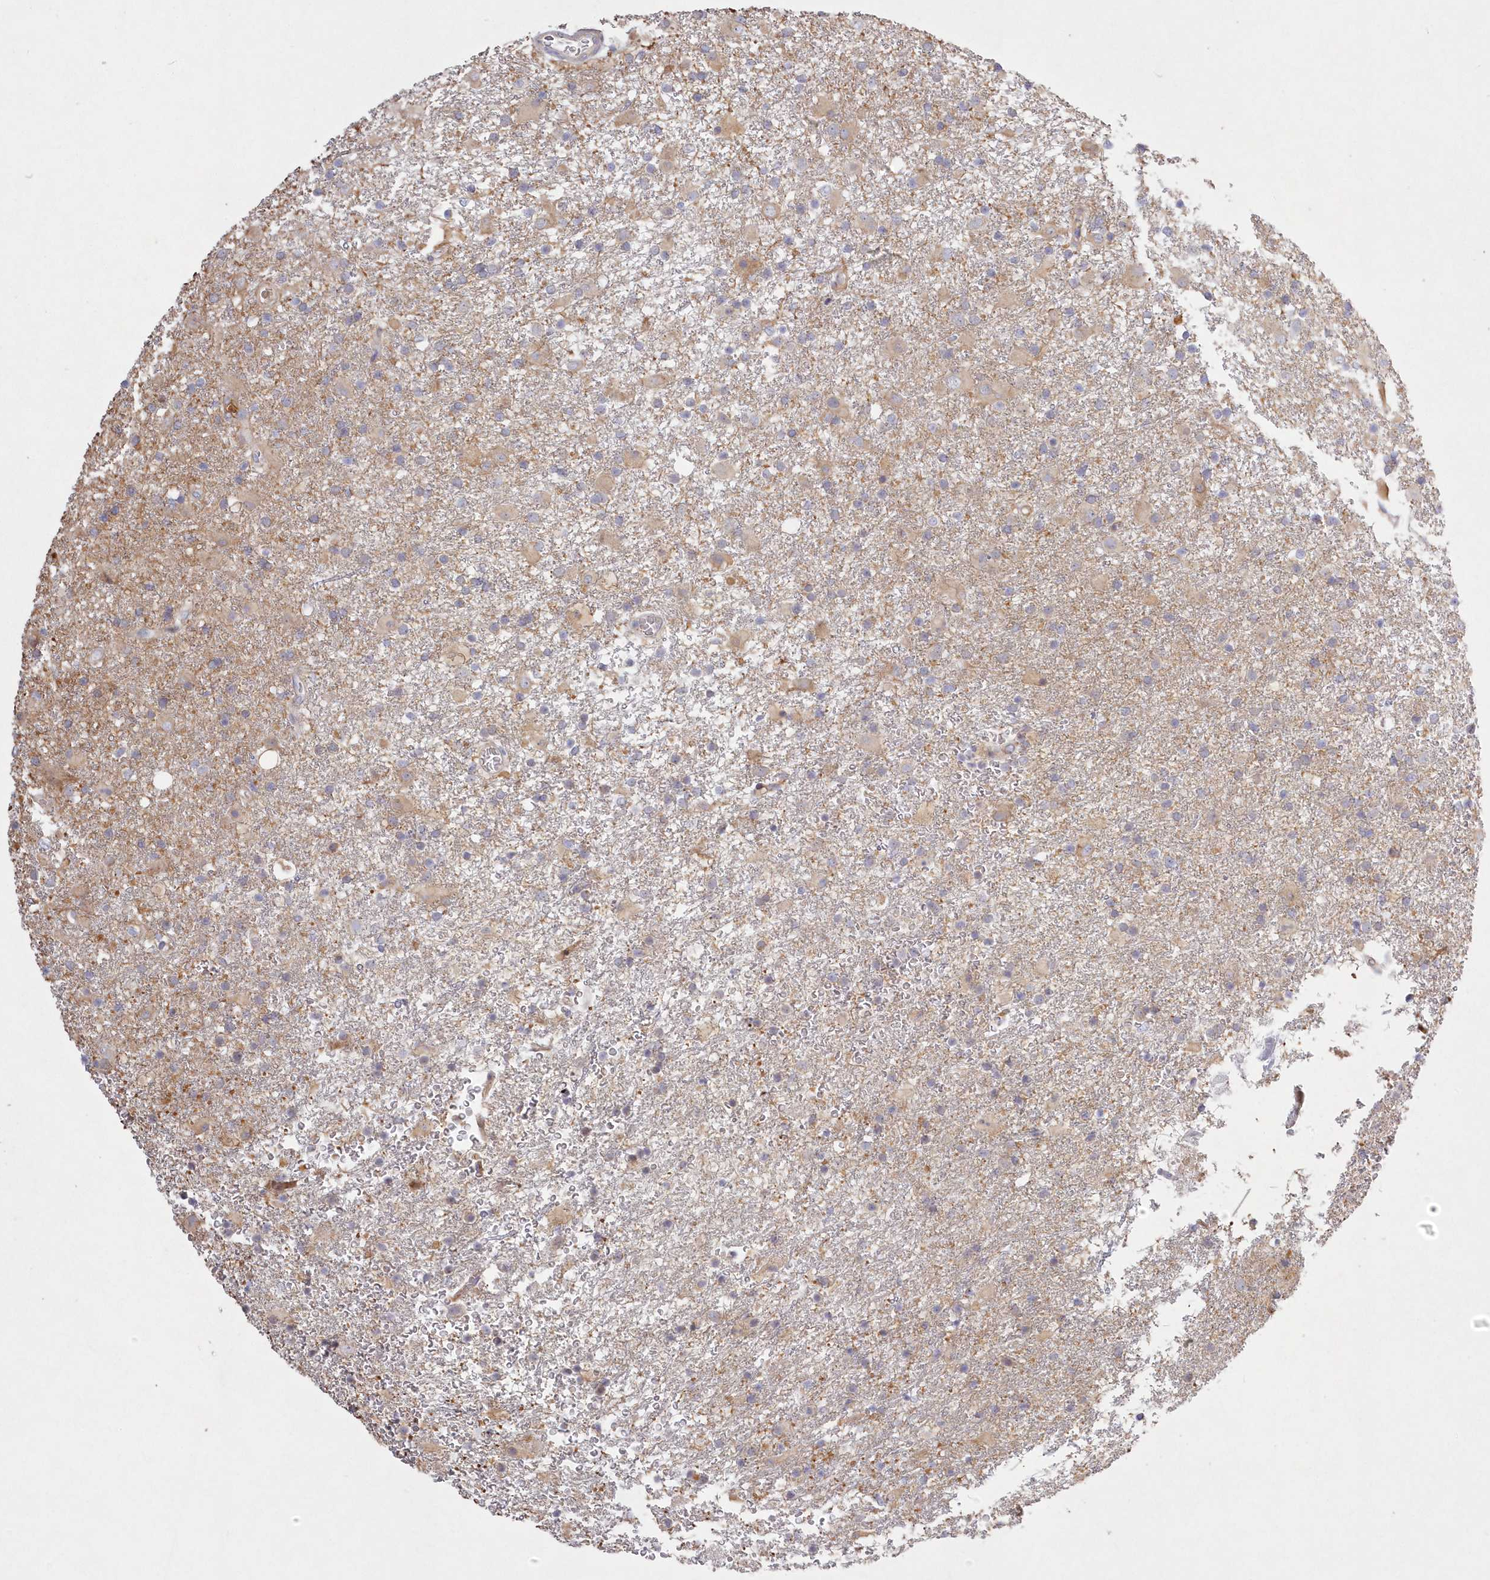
{"staining": {"intensity": "weak", "quantity": "<25%", "location": "cytoplasmic/membranous"}, "tissue": "glioma", "cell_type": "Tumor cells", "image_type": "cancer", "snomed": [{"axis": "morphology", "description": "Glioma, malignant, Low grade"}, {"axis": "topography", "description": "Brain"}], "caption": "A micrograph of human glioma is negative for staining in tumor cells.", "gene": "WBP1L", "patient": {"sex": "male", "age": 65}}